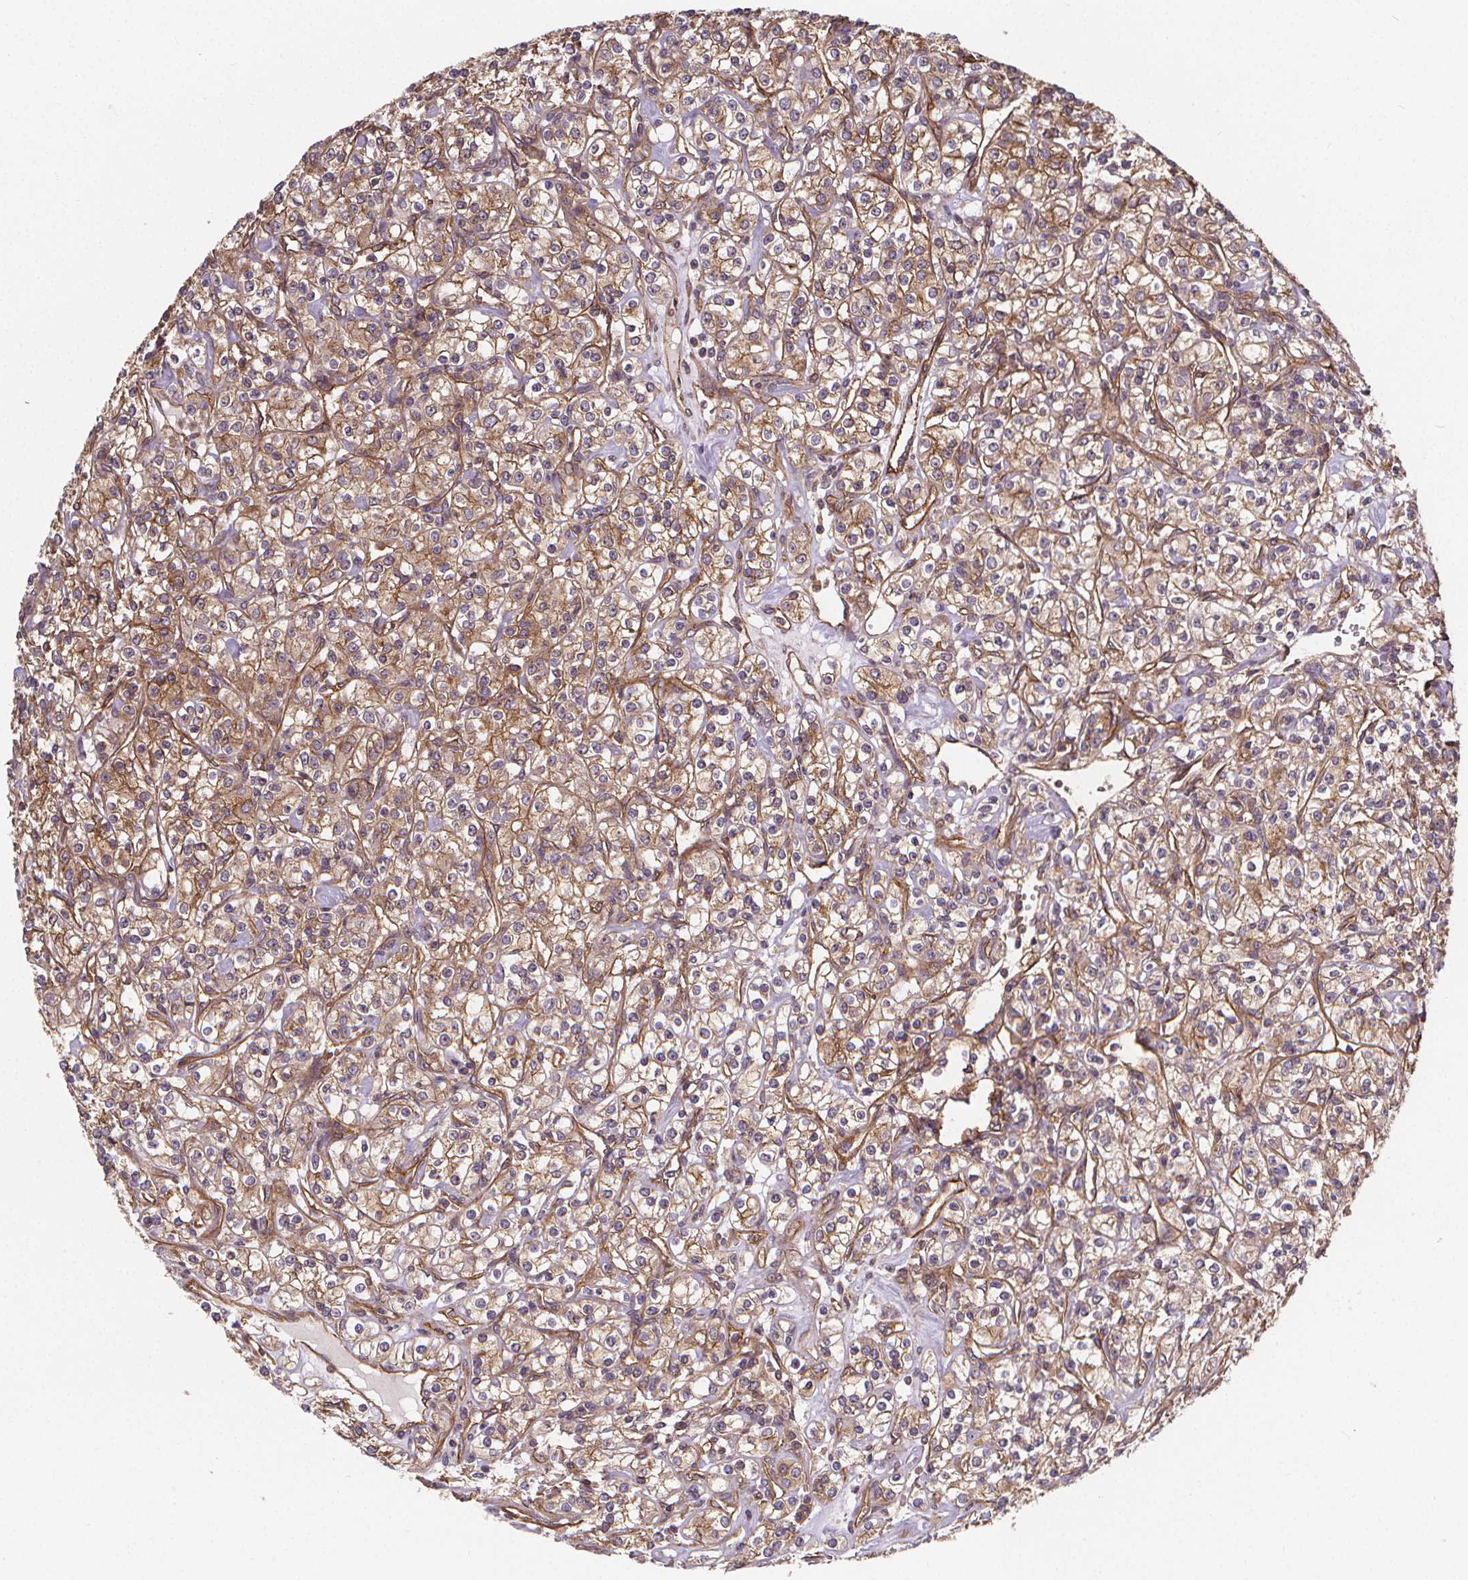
{"staining": {"intensity": "moderate", "quantity": ">75%", "location": "cytoplasmic/membranous"}, "tissue": "renal cancer", "cell_type": "Tumor cells", "image_type": "cancer", "snomed": [{"axis": "morphology", "description": "Adenocarcinoma, NOS"}, {"axis": "topography", "description": "Kidney"}], "caption": "The immunohistochemical stain highlights moderate cytoplasmic/membranous positivity in tumor cells of renal cancer tissue.", "gene": "CLINT1", "patient": {"sex": "male", "age": 77}}